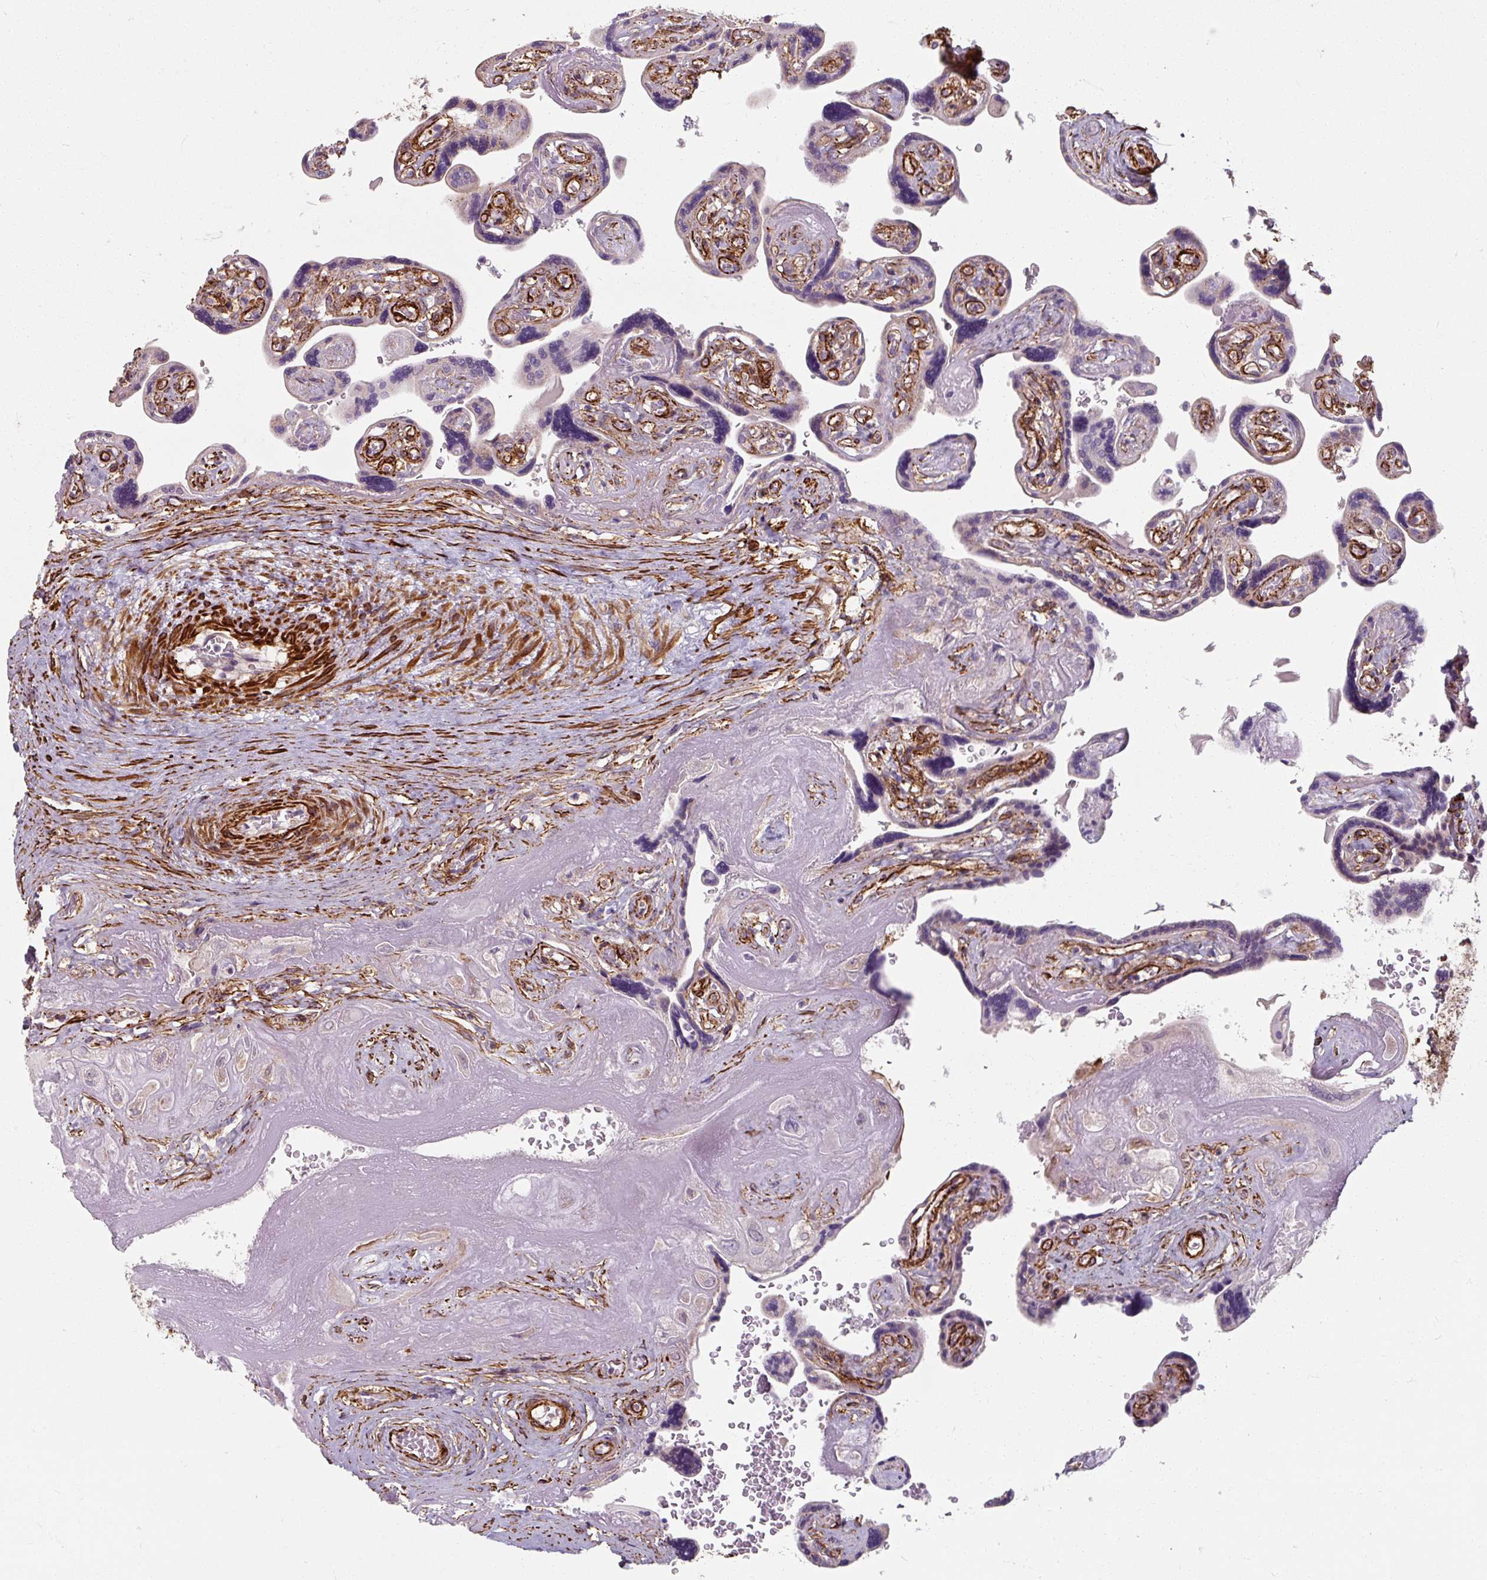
{"staining": {"intensity": "negative", "quantity": "none", "location": "none"}, "tissue": "placenta", "cell_type": "Decidual cells", "image_type": "normal", "snomed": [{"axis": "morphology", "description": "Normal tissue, NOS"}, {"axis": "topography", "description": "Placenta"}], "caption": "Immunohistochemistry (IHC) micrograph of benign placenta: human placenta stained with DAB (3,3'-diaminobenzidine) displays no significant protein expression in decidual cells.", "gene": "MRPS5", "patient": {"sex": "female", "age": 32}}